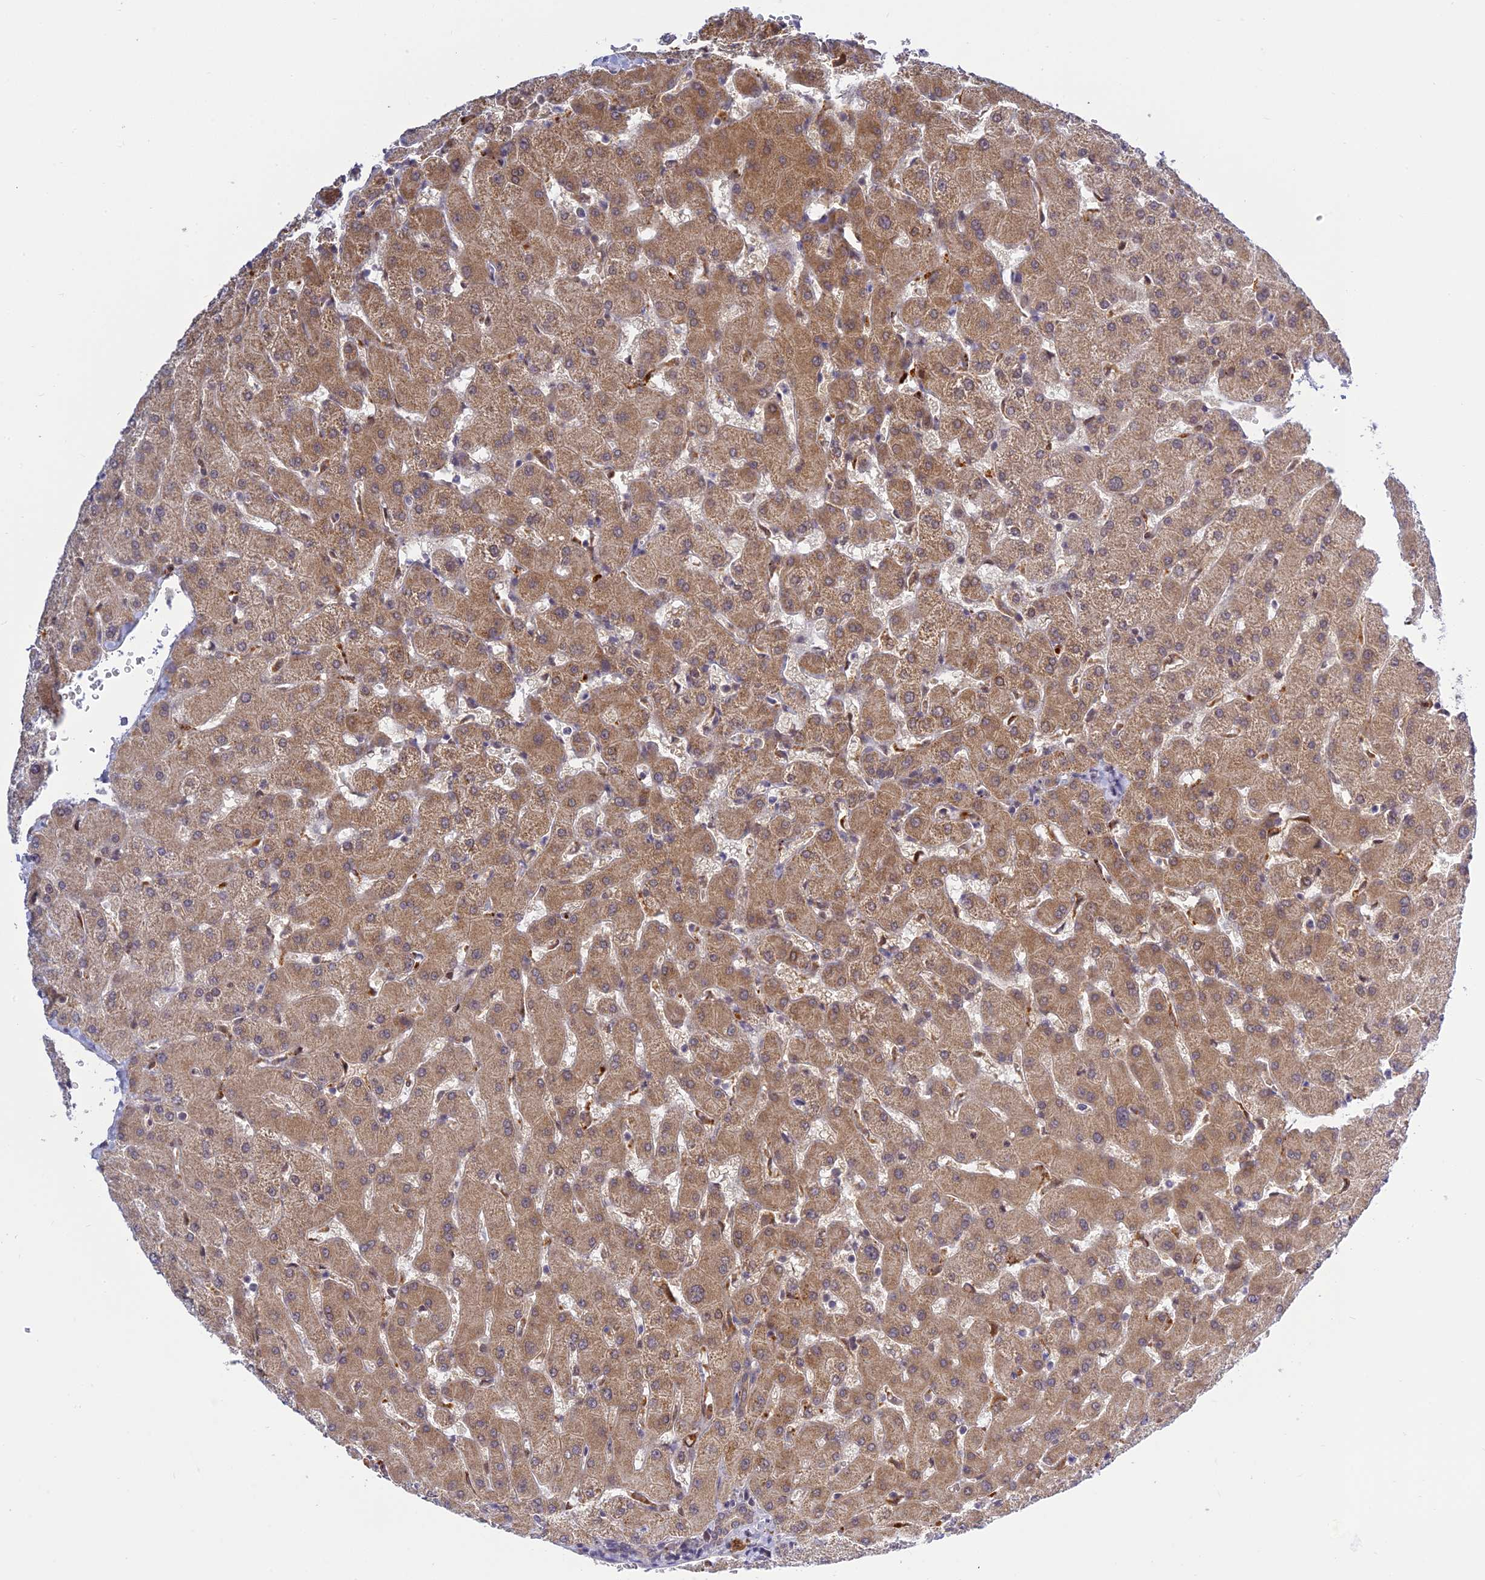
{"staining": {"intensity": "moderate", "quantity": ">75%", "location": "cytoplasmic/membranous,nuclear"}, "tissue": "liver", "cell_type": "Cholangiocytes", "image_type": "normal", "snomed": [{"axis": "morphology", "description": "Normal tissue, NOS"}, {"axis": "topography", "description": "Liver"}], "caption": "Immunohistochemistry (IHC) of unremarkable liver shows medium levels of moderate cytoplasmic/membranous,nuclear expression in approximately >75% of cholangiocytes. Nuclei are stained in blue.", "gene": "SKIC8", "patient": {"sex": "female", "age": 63}}